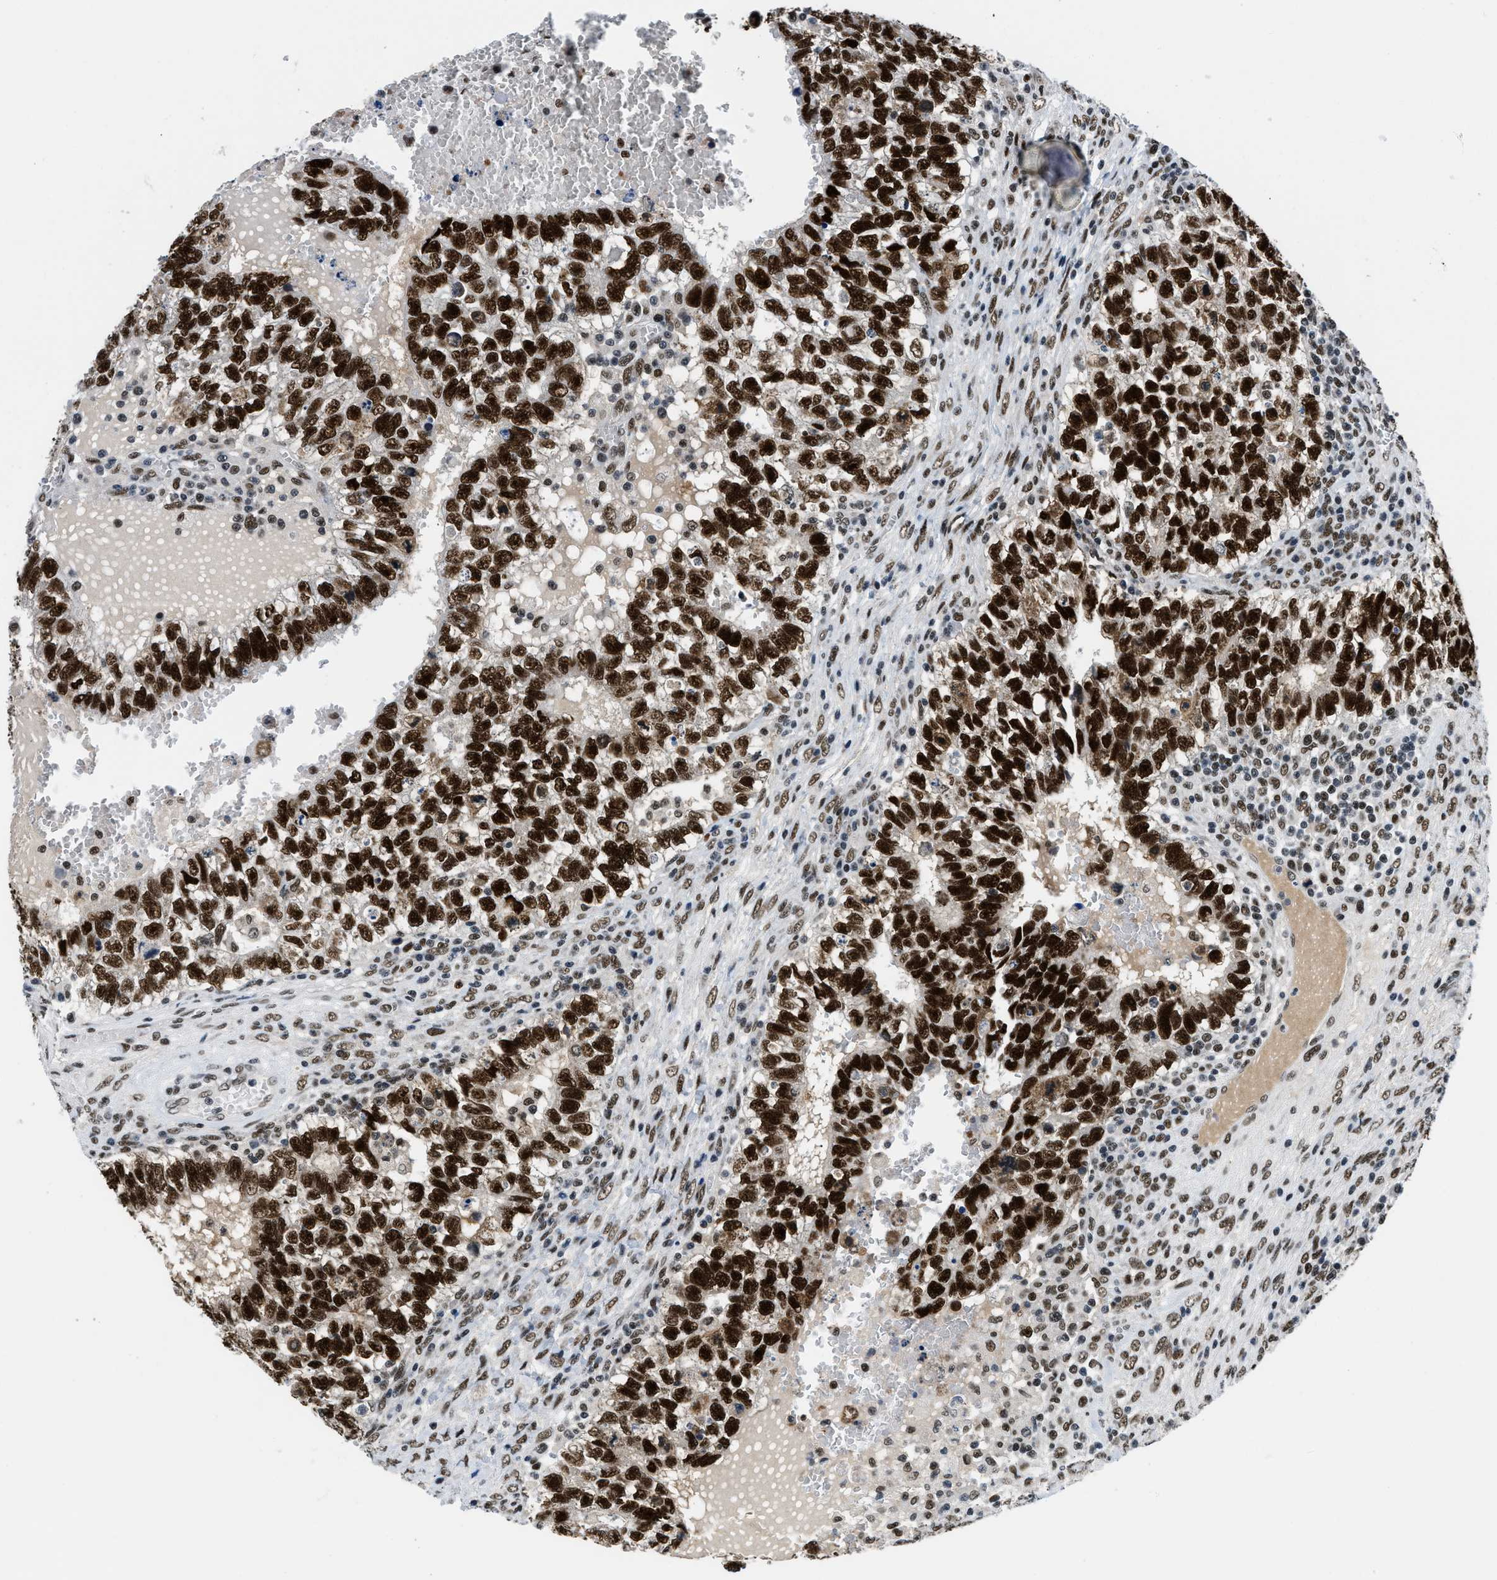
{"staining": {"intensity": "strong", "quantity": ">75%", "location": "nuclear"}, "tissue": "testis cancer", "cell_type": "Tumor cells", "image_type": "cancer", "snomed": [{"axis": "morphology", "description": "Seminoma, NOS"}, {"axis": "morphology", "description": "Carcinoma, Embryonal, NOS"}, {"axis": "topography", "description": "Testis"}], "caption": "The photomicrograph reveals immunohistochemical staining of testis cancer. There is strong nuclear staining is appreciated in about >75% of tumor cells.", "gene": "KDM3B", "patient": {"sex": "male", "age": 38}}